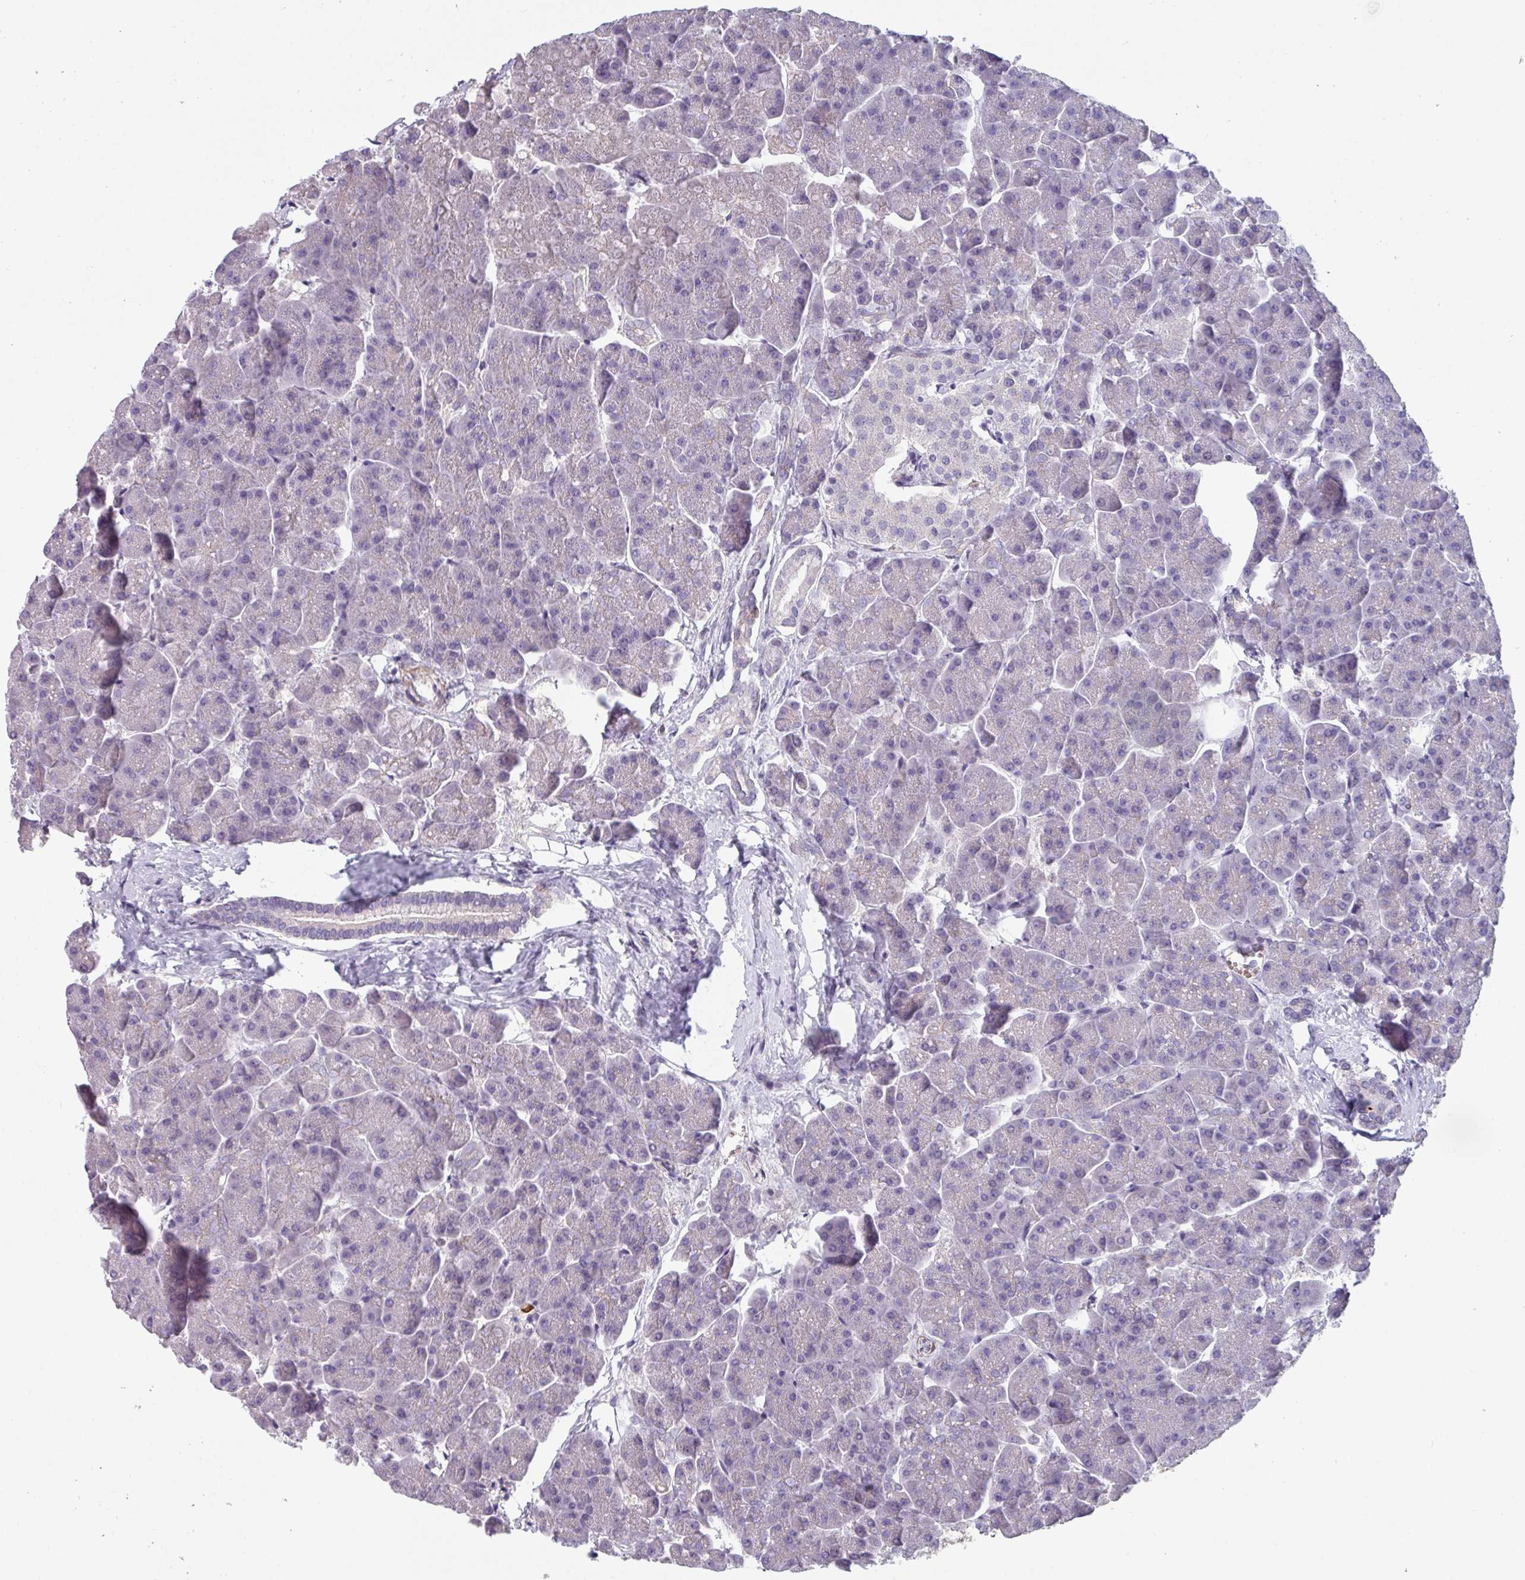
{"staining": {"intensity": "negative", "quantity": "none", "location": "none"}, "tissue": "pancreas", "cell_type": "Exocrine glandular cells", "image_type": "normal", "snomed": [{"axis": "morphology", "description": "Normal tissue, NOS"}, {"axis": "topography", "description": "Pancreas"}, {"axis": "topography", "description": "Peripheral nerve tissue"}], "caption": "Immunohistochemistry image of normal pancreas: pancreas stained with DAB exhibits no significant protein expression in exocrine glandular cells. (DAB (3,3'-diaminobenzidine) immunohistochemistry (IHC) visualized using brightfield microscopy, high magnification).", "gene": "TMEM132A", "patient": {"sex": "male", "age": 54}}